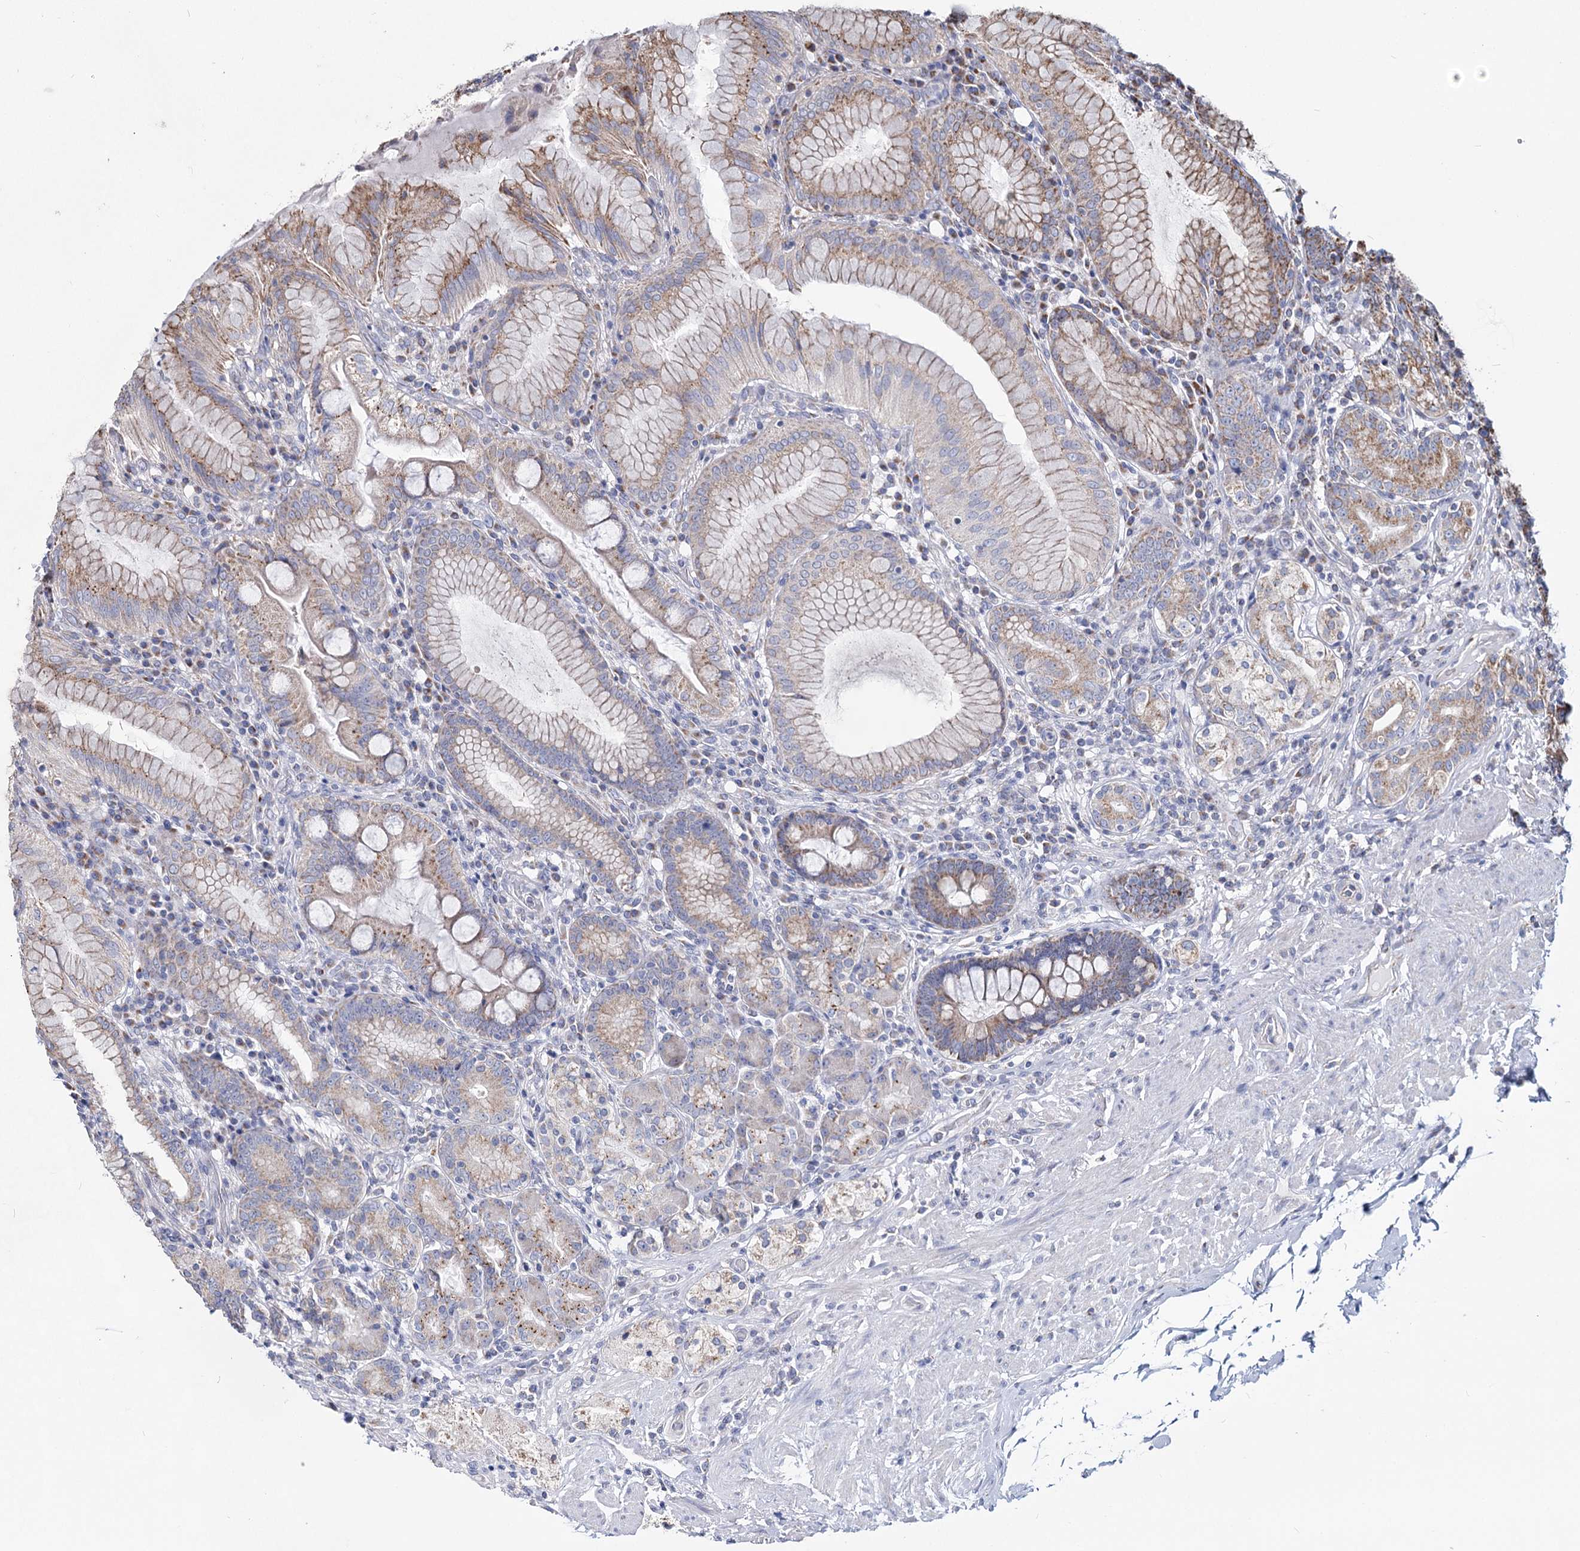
{"staining": {"intensity": "moderate", "quantity": "25%-75%", "location": "cytoplasmic/membranous"}, "tissue": "stomach", "cell_type": "Glandular cells", "image_type": "normal", "snomed": [{"axis": "morphology", "description": "Normal tissue, NOS"}, {"axis": "topography", "description": "Stomach, upper"}, {"axis": "topography", "description": "Stomach, lower"}], "caption": "About 25%-75% of glandular cells in benign human stomach reveal moderate cytoplasmic/membranous protein expression as visualized by brown immunohistochemical staining.", "gene": "CCDC73", "patient": {"sex": "female", "age": 76}}